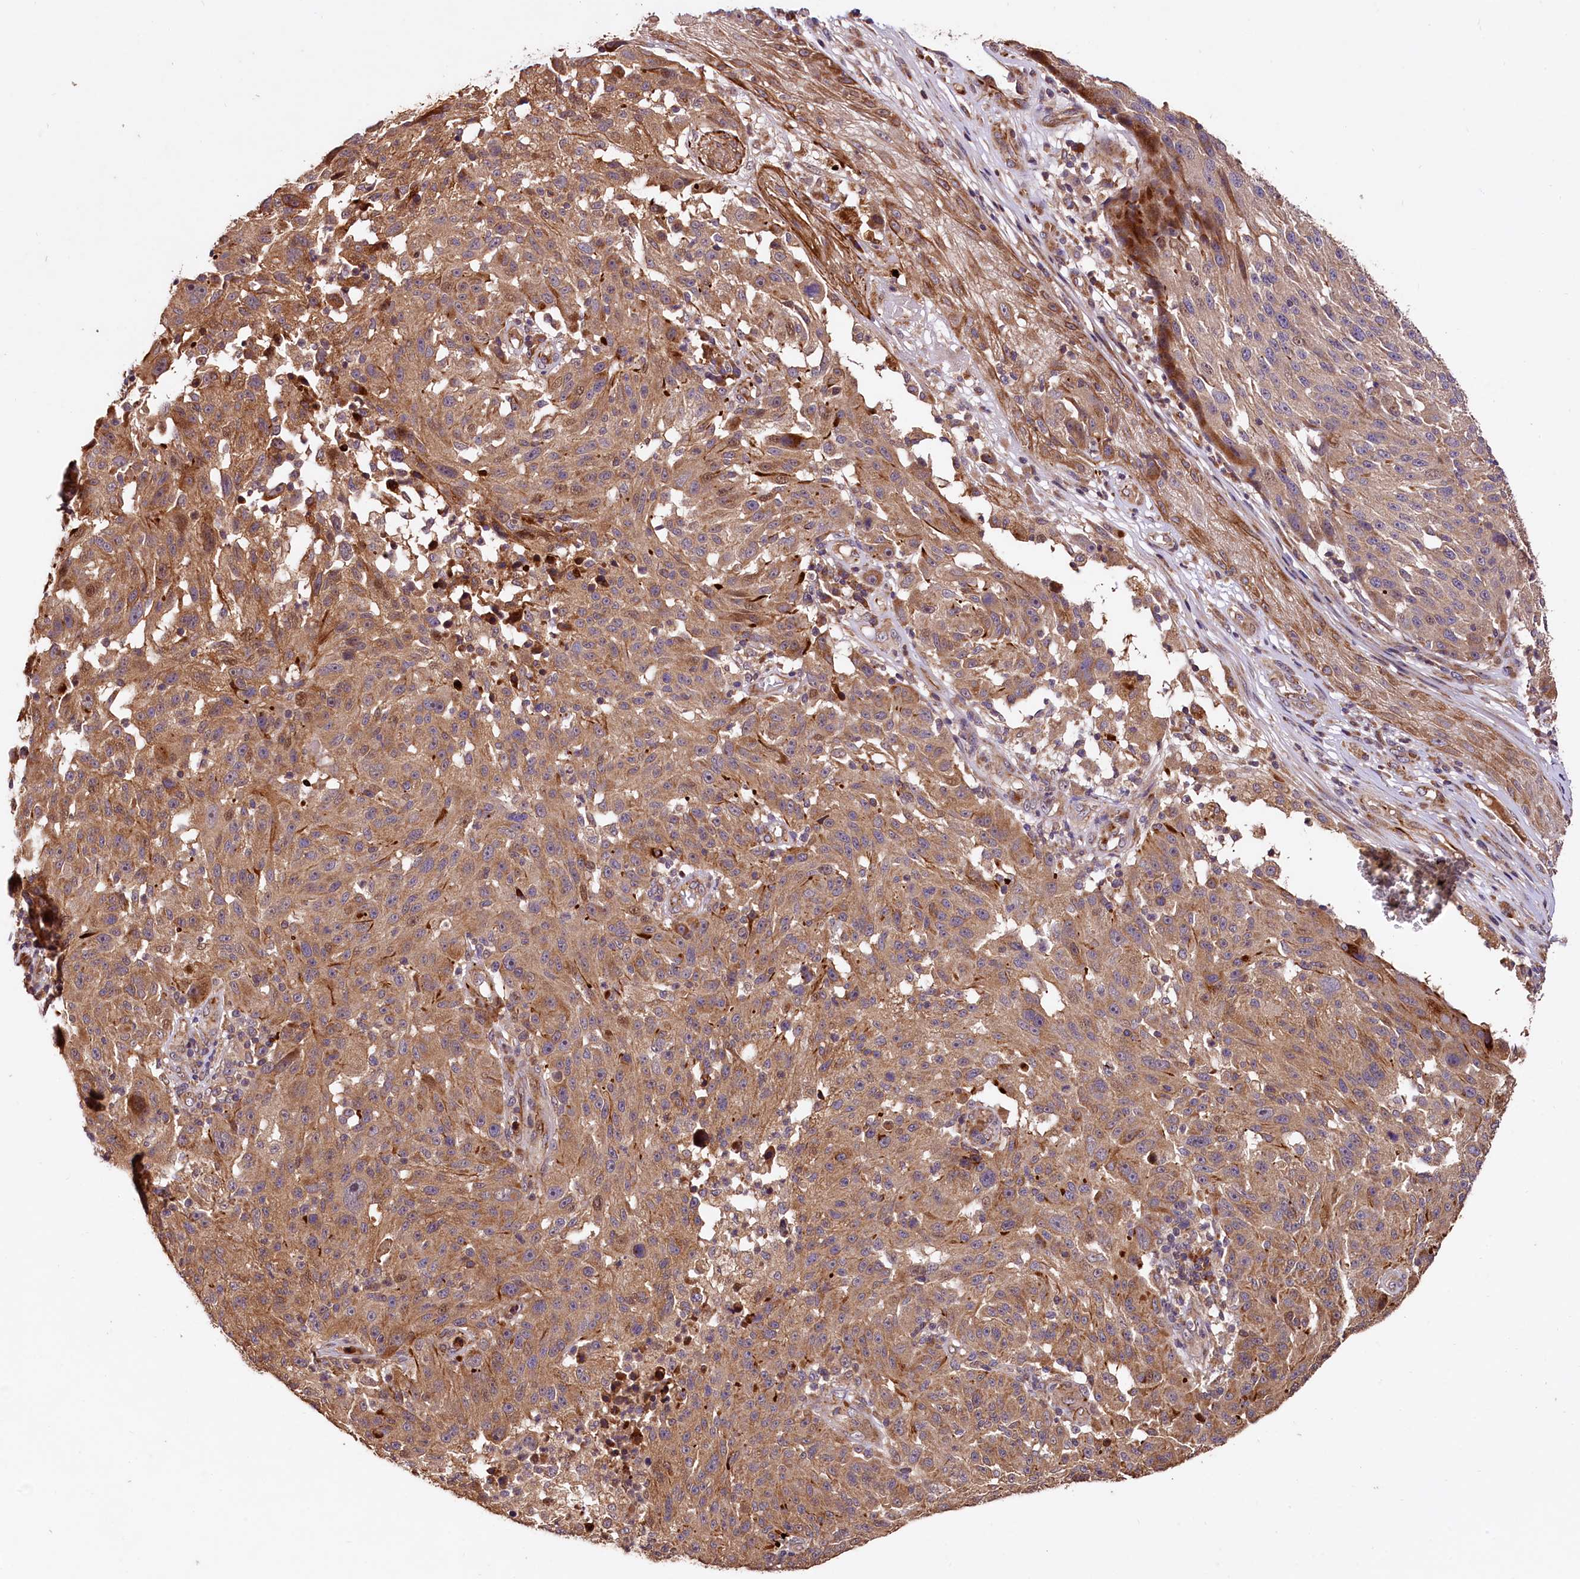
{"staining": {"intensity": "moderate", "quantity": ">75%", "location": "cytoplasmic/membranous"}, "tissue": "melanoma", "cell_type": "Tumor cells", "image_type": "cancer", "snomed": [{"axis": "morphology", "description": "Malignant melanoma, NOS"}, {"axis": "topography", "description": "Skin"}], "caption": "Protein staining of malignant melanoma tissue demonstrates moderate cytoplasmic/membranous positivity in approximately >75% of tumor cells. (Brightfield microscopy of DAB IHC at high magnification).", "gene": "RASSF1", "patient": {"sex": "male", "age": 53}}